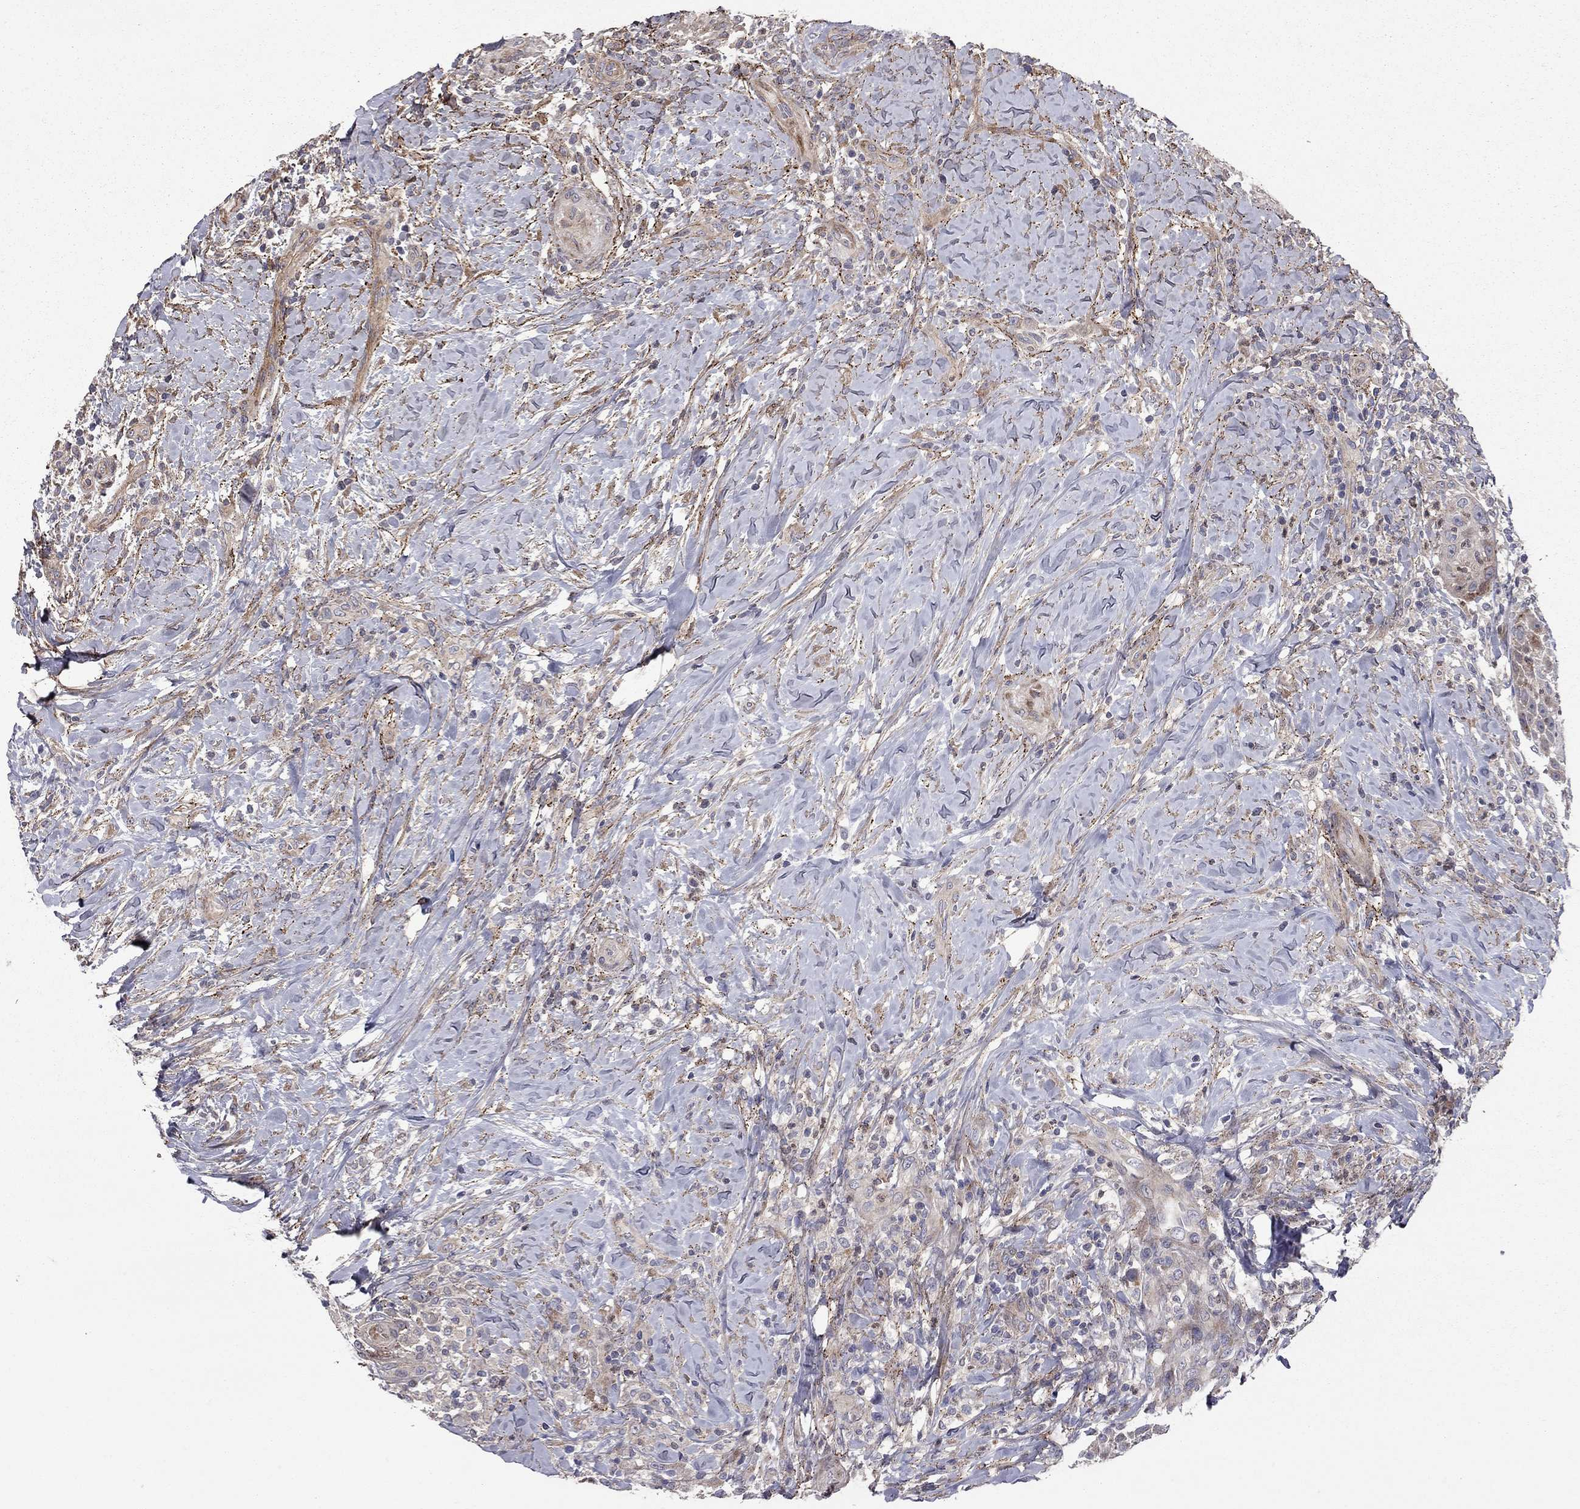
{"staining": {"intensity": "weak", "quantity": ">75%", "location": "cytoplasmic/membranous"}, "tissue": "head and neck cancer", "cell_type": "Tumor cells", "image_type": "cancer", "snomed": [{"axis": "morphology", "description": "Squamous cell carcinoma, NOS"}, {"axis": "topography", "description": "Head-Neck"}], "caption": "IHC of human head and neck cancer (squamous cell carcinoma) demonstrates low levels of weak cytoplasmic/membranous staining in approximately >75% of tumor cells.", "gene": "DUSP7", "patient": {"sex": "male", "age": 69}}